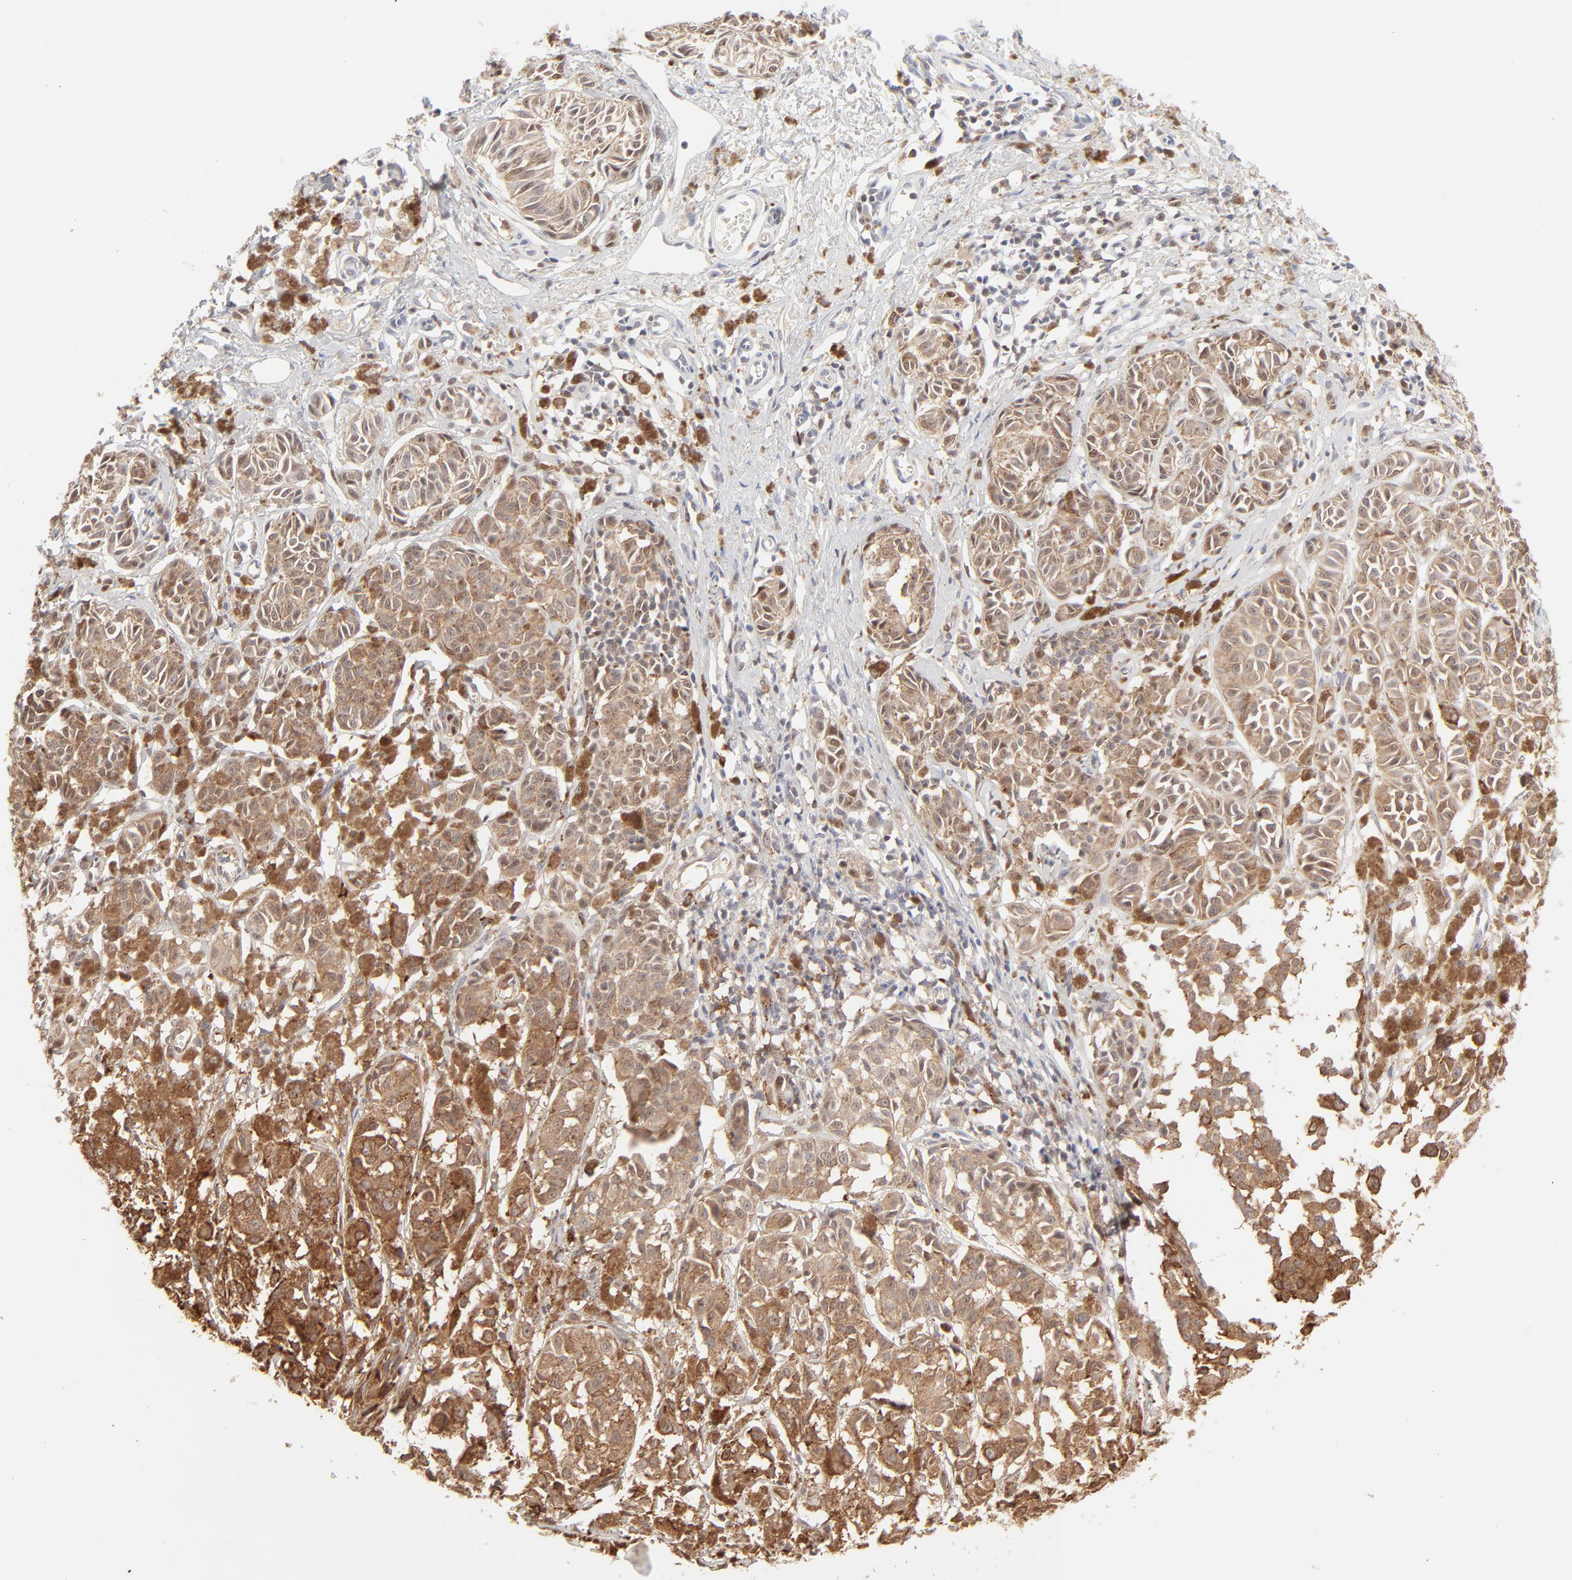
{"staining": {"intensity": "weak", "quantity": ">75%", "location": "cytoplasmic/membranous"}, "tissue": "melanoma", "cell_type": "Tumor cells", "image_type": "cancer", "snomed": [{"axis": "morphology", "description": "Malignant melanoma, NOS"}, {"axis": "topography", "description": "Skin"}], "caption": "Protein expression analysis of malignant melanoma exhibits weak cytoplasmic/membranous staining in about >75% of tumor cells.", "gene": "CDK6", "patient": {"sex": "male", "age": 76}}